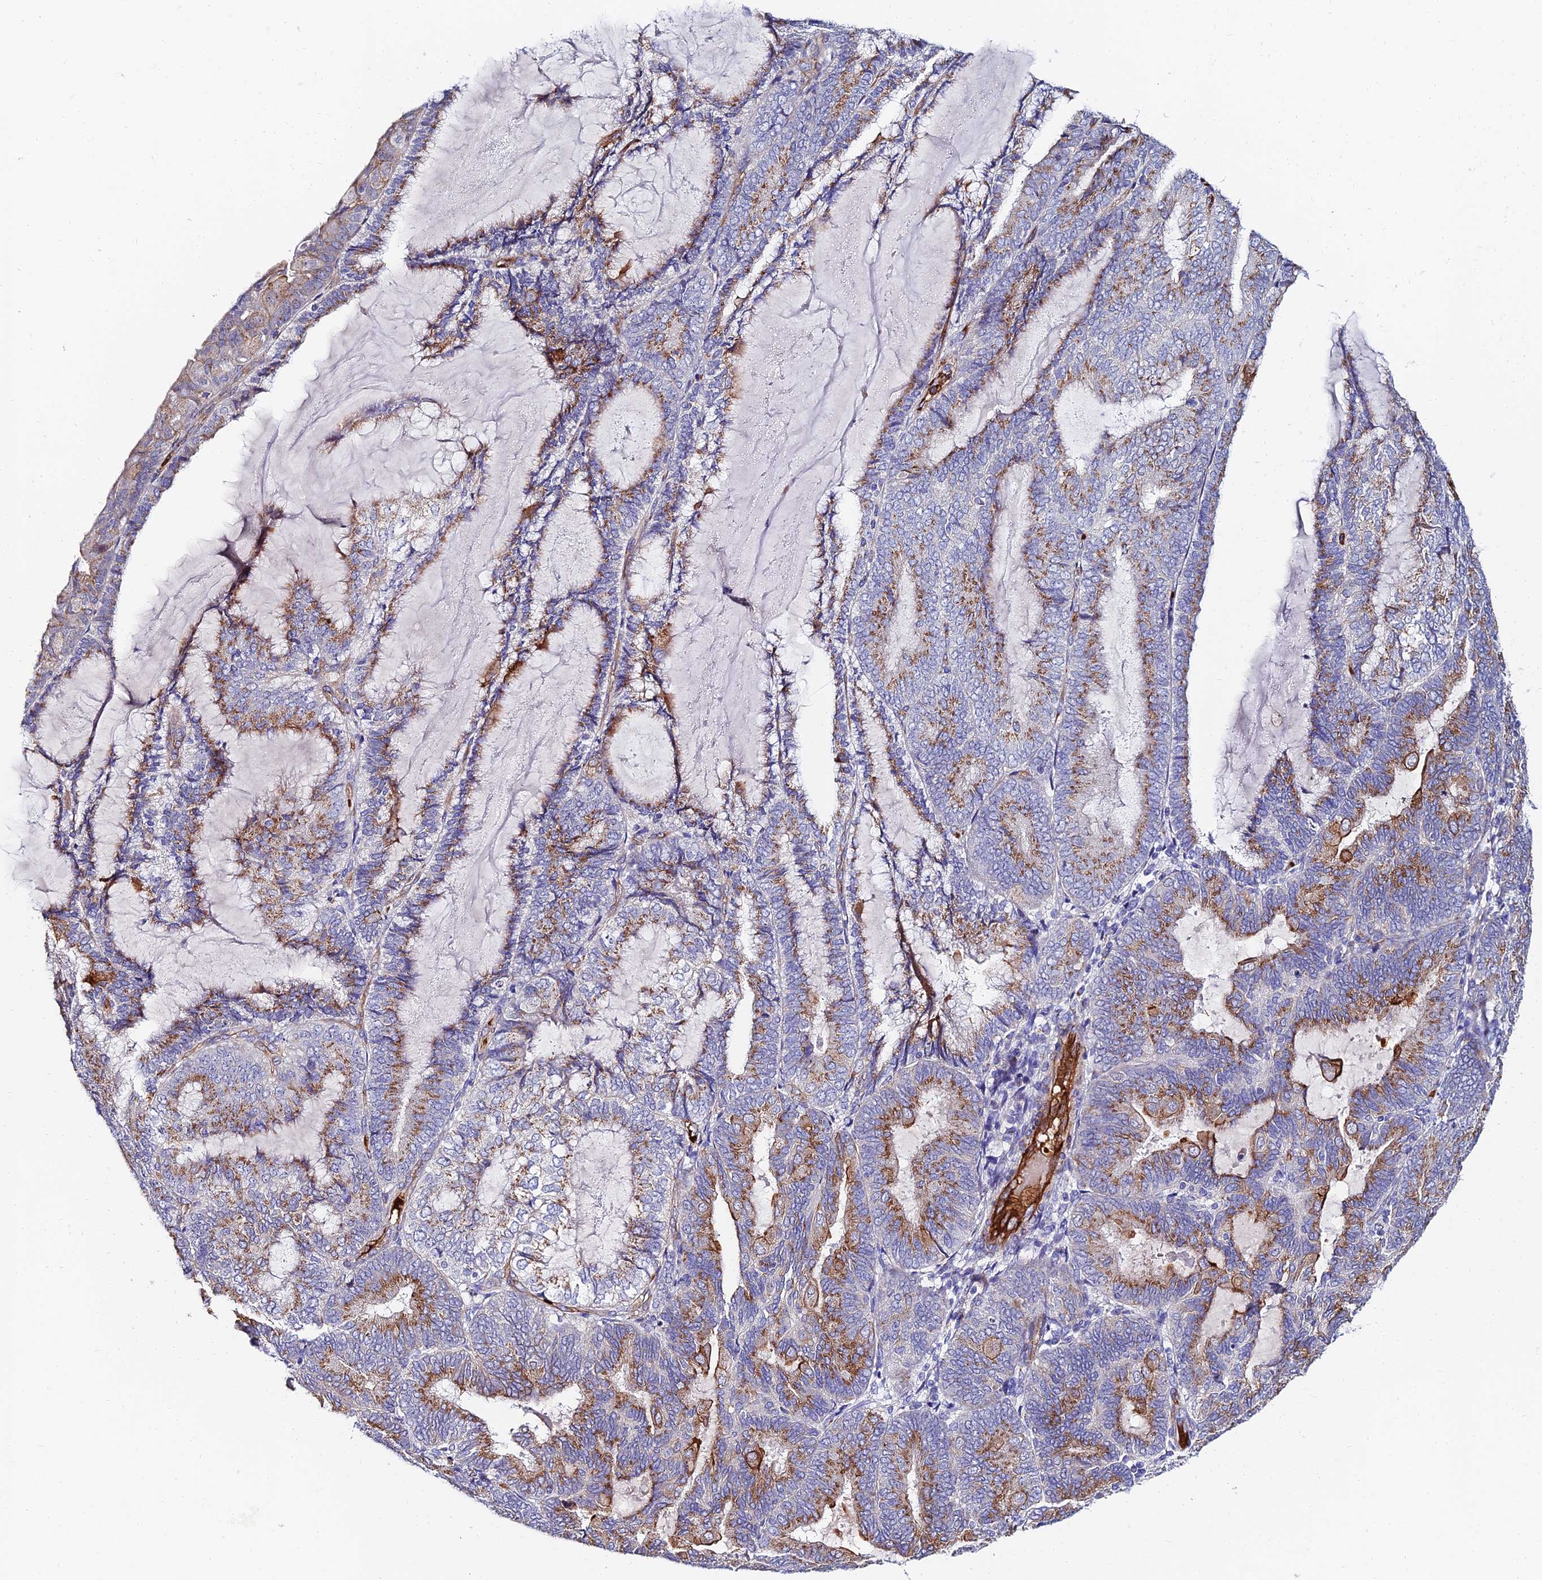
{"staining": {"intensity": "moderate", "quantity": "25%-75%", "location": "cytoplasmic/membranous"}, "tissue": "endometrial cancer", "cell_type": "Tumor cells", "image_type": "cancer", "snomed": [{"axis": "morphology", "description": "Adenocarcinoma, NOS"}, {"axis": "topography", "description": "Endometrium"}], "caption": "Tumor cells show moderate cytoplasmic/membranous positivity in approximately 25%-75% of cells in endometrial adenocarcinoma.", "gene": "ADGRF3", "patient": {"sex": "female", "age": 81}}